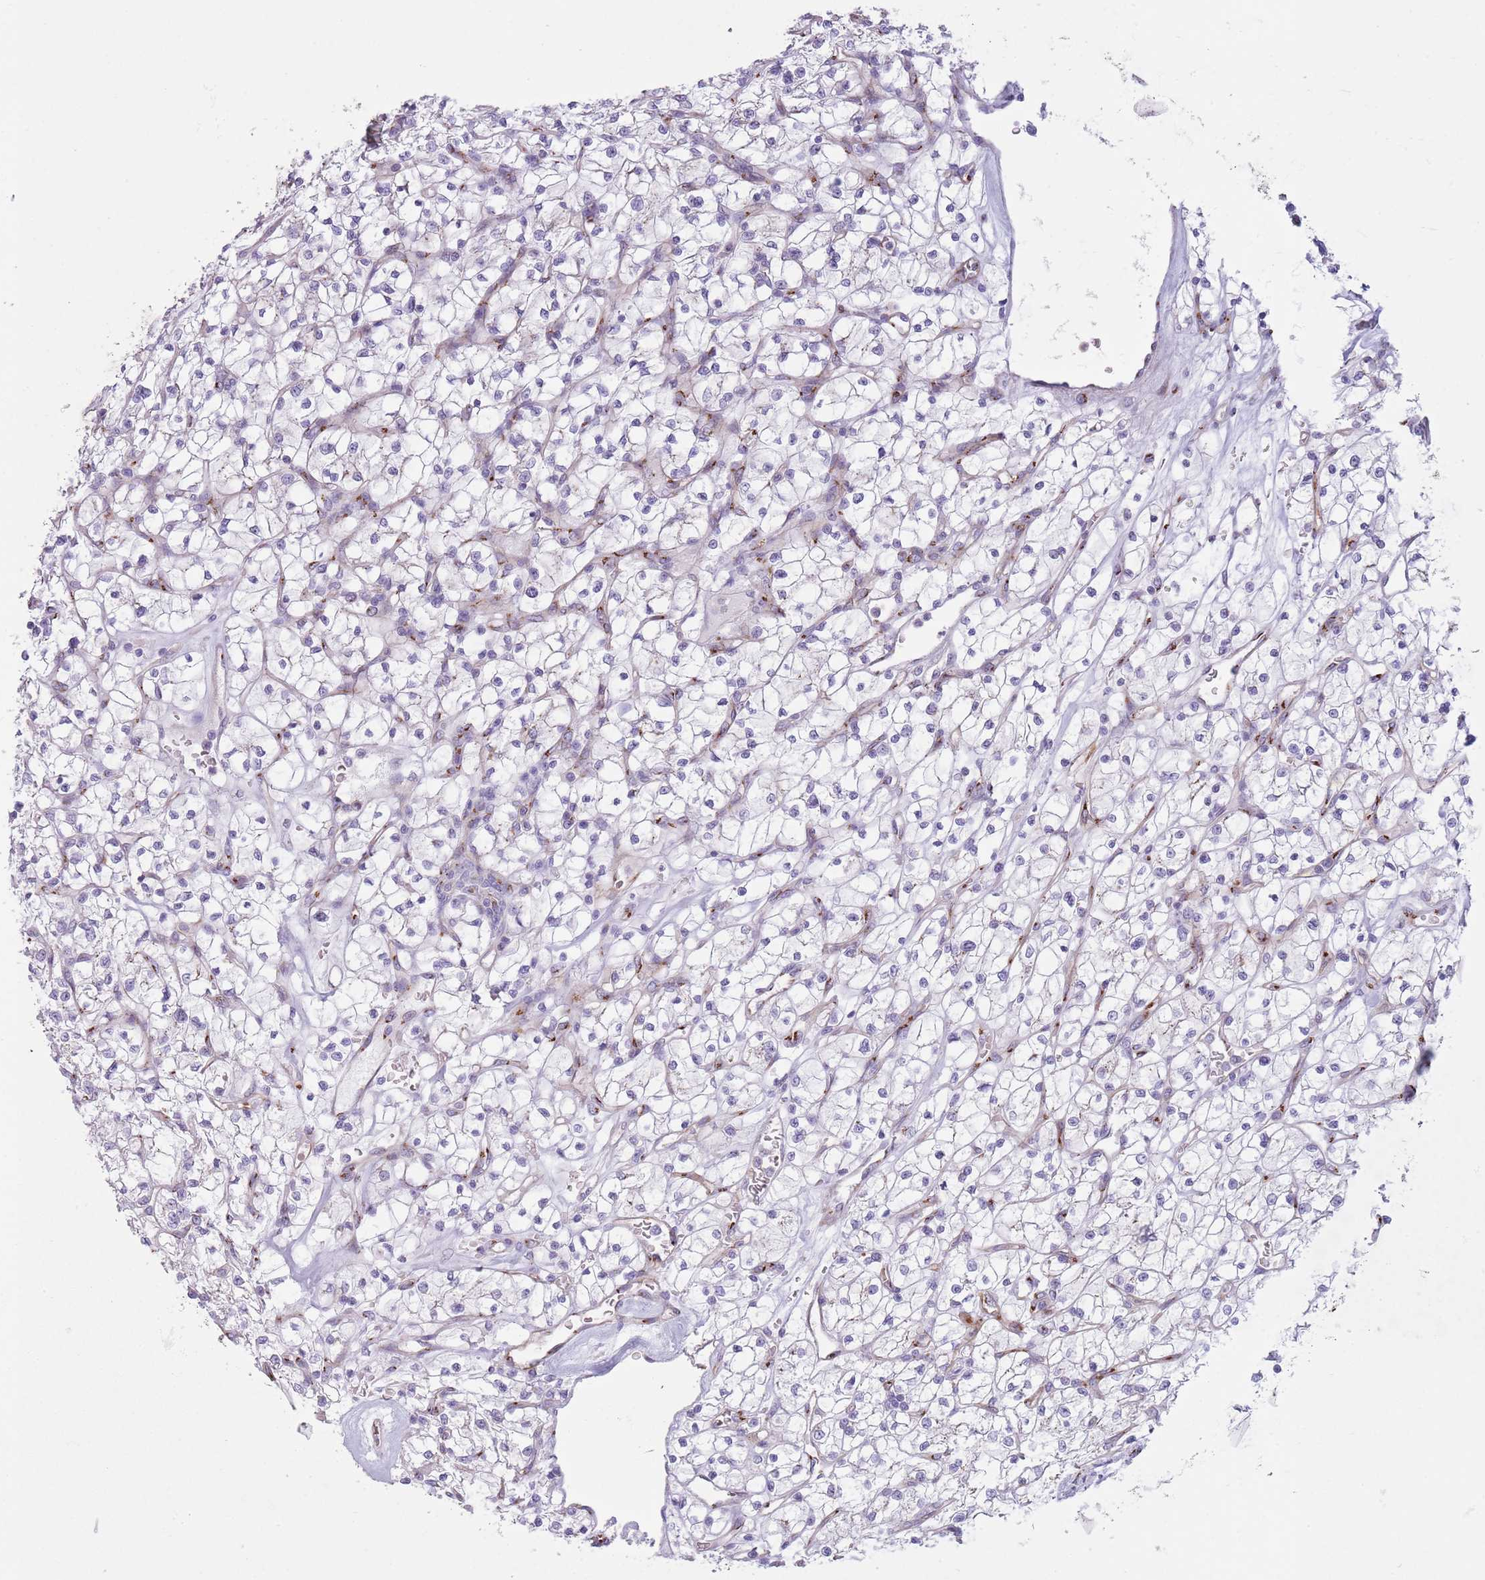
{"staining": {"intensity": "negative", "quantity": "none", "location": "none"}, "tissue": "renal cancer", "cell_type": "Tumor cells", "image_type": "cancer", "snomed": [{"axis": "morphology", "description": "Adenocarcinoma, NOS"}, {"axis": "topography", "description": "Kidney"}], "caption": "Renal cancer was stained to show a protein in brown. There is no significant expression in tumor cells. Nuclei are stained in blue.", "gene": "C20orf96", "patient": {"sex": "female", "age": 64}}